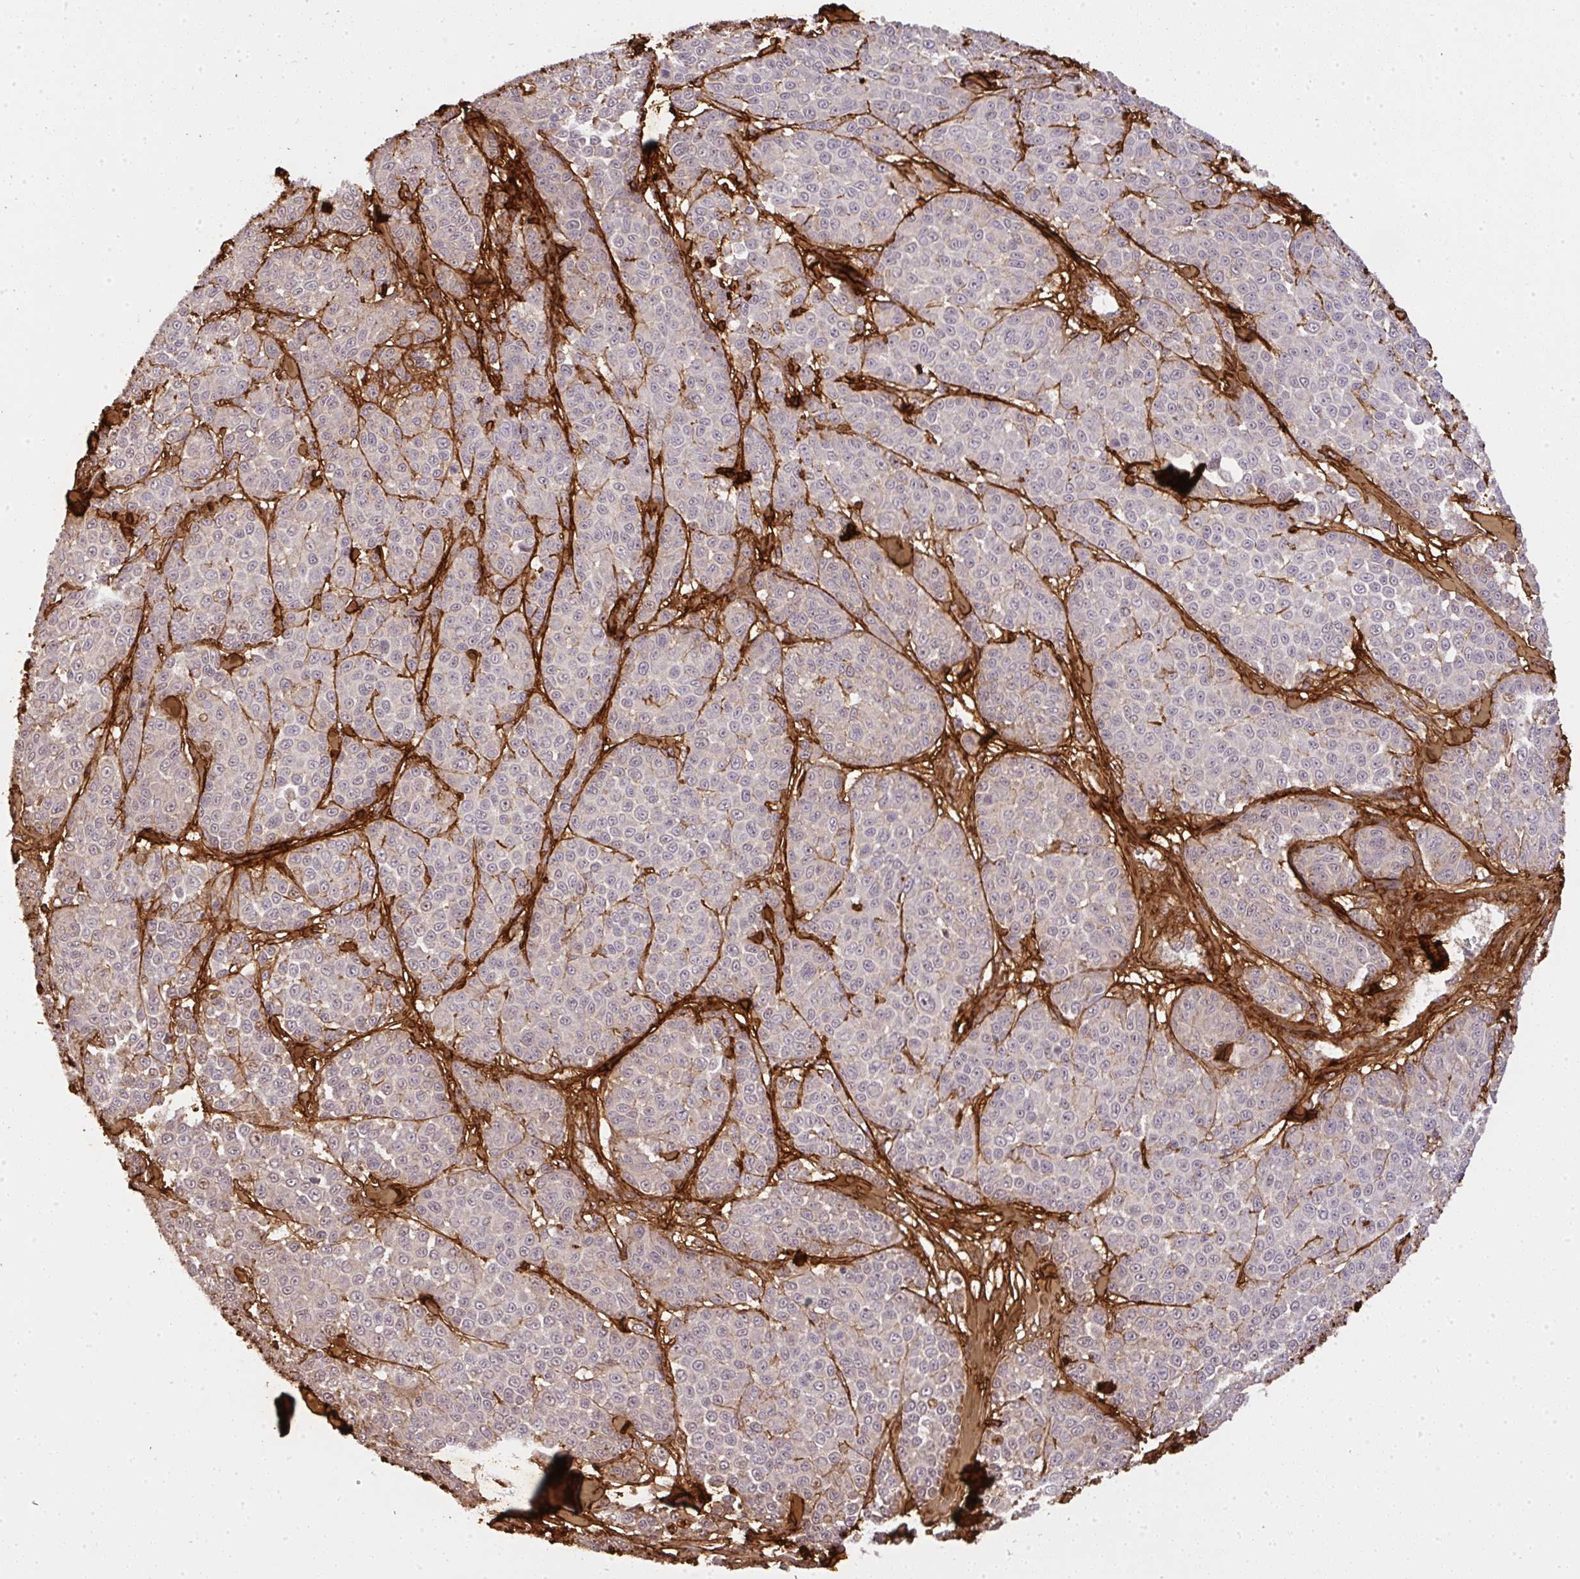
{"staining": {"intensity": "negative", "quantity": "none", "location": "none"}, "tissue": "melanoma", "cell_type": "Tumor cells", "image_type": "cancer", "snomed": [{"axis": "morphology", "description": "Malignant melanoma, NOS"}, {"axis": "topography", "description": "Skin"}], "caption": "The image reveals no significant positivity in tumor cells of melanoma.", "gene": "COL3A1", "patient": {"sex": "male", "age": 46}}